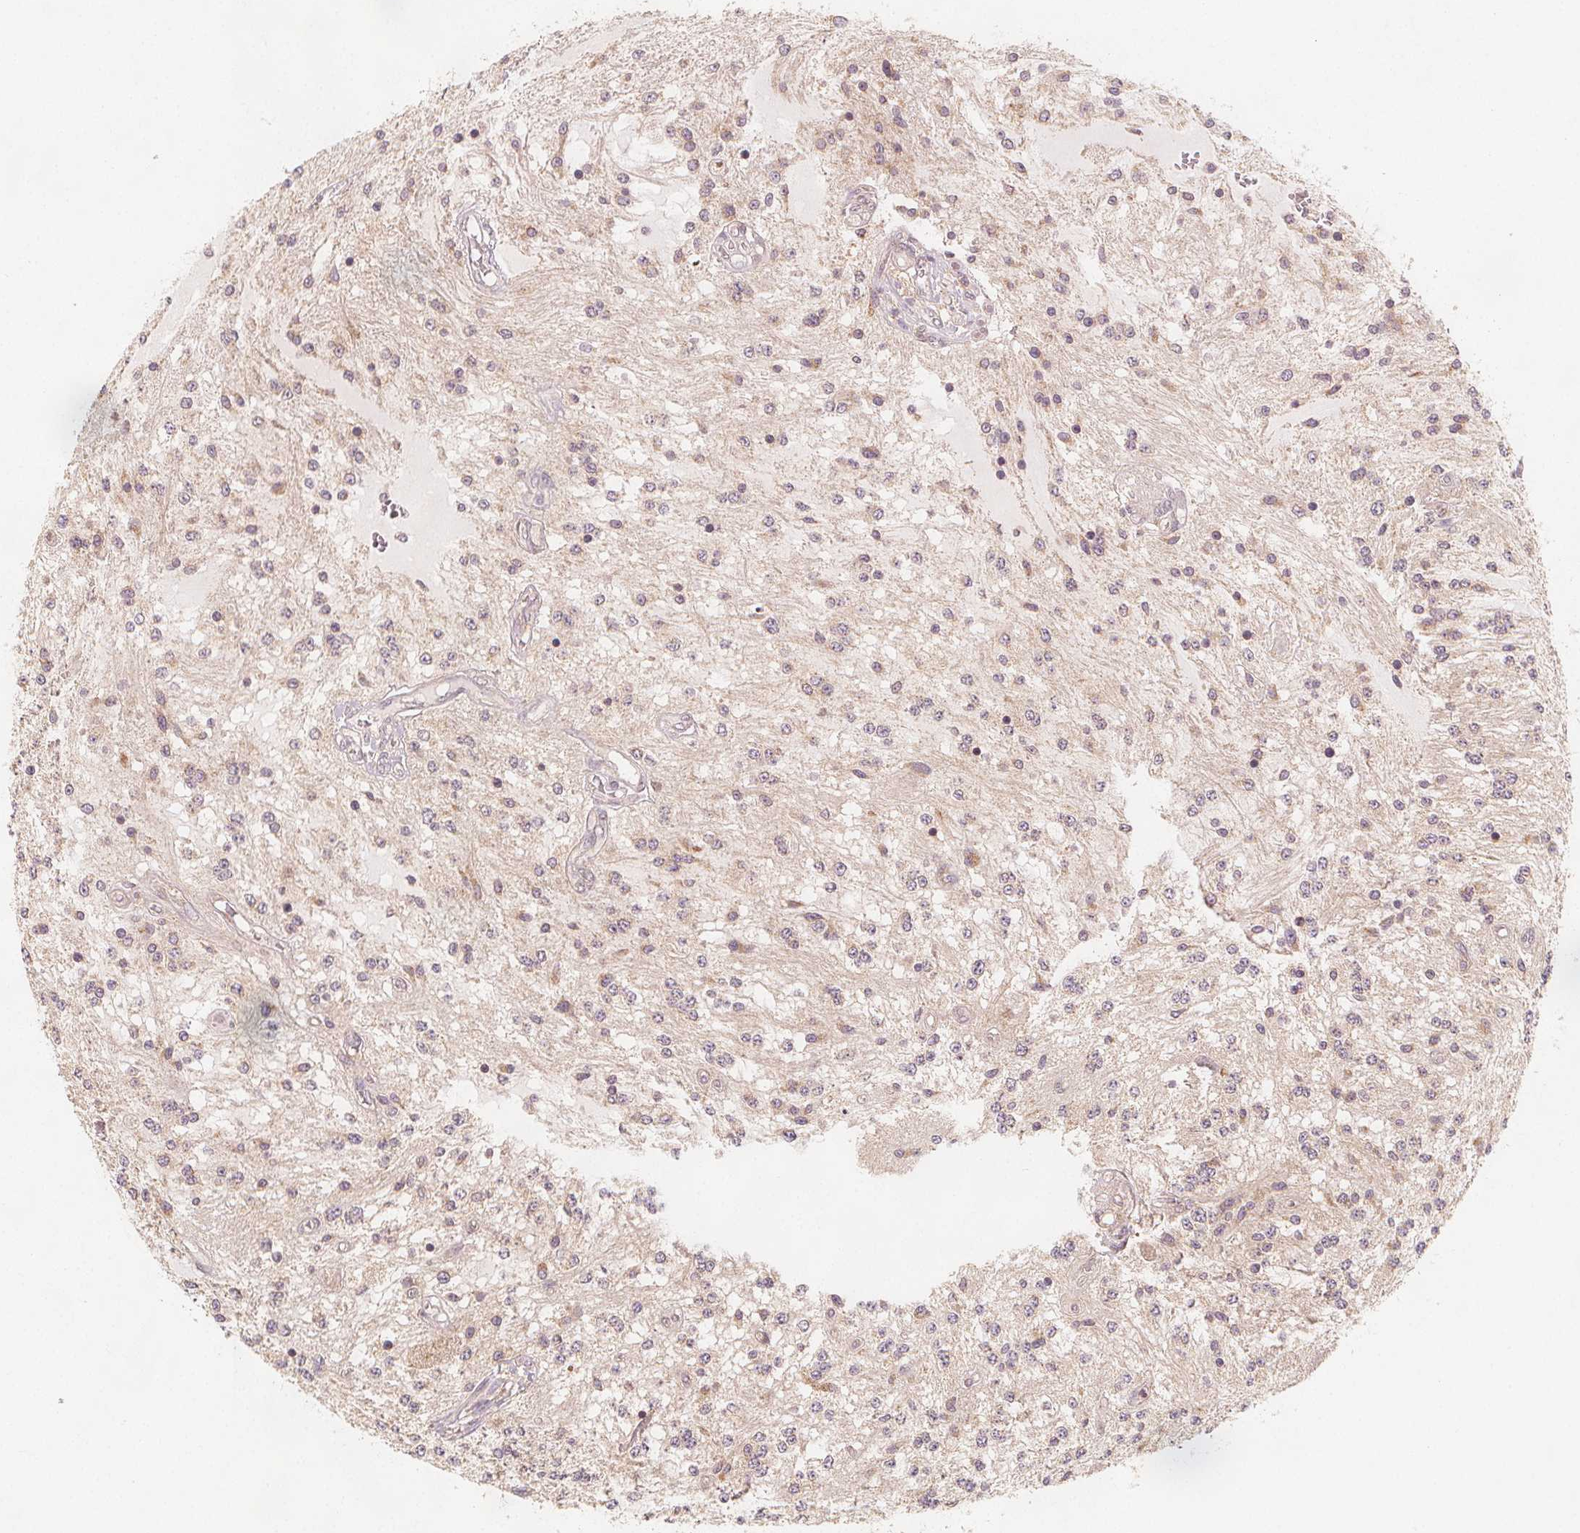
{"staining": {"intensity": "weak", "quantity": "25%-75%", "location": "cytoplasmic/membranous"}, "tissue": "glioma", "cell_type": "Tumor cells", "image_type": "cancer", "snomed": [{"axis": "morphology", "description": "Glioma, malignant, Low grade"}, {"axis": "topography", "description": "Cerebellum"}], "caption": "An image showing weak cytoplasmic/membranous staining in approximately 25%-75% of tumor cells in malignant glioma (low-grade), as visualized by brown immunohistochemical staining.", "gene": "NCSTN", "patient": {"sex": "female", "age": 14}}